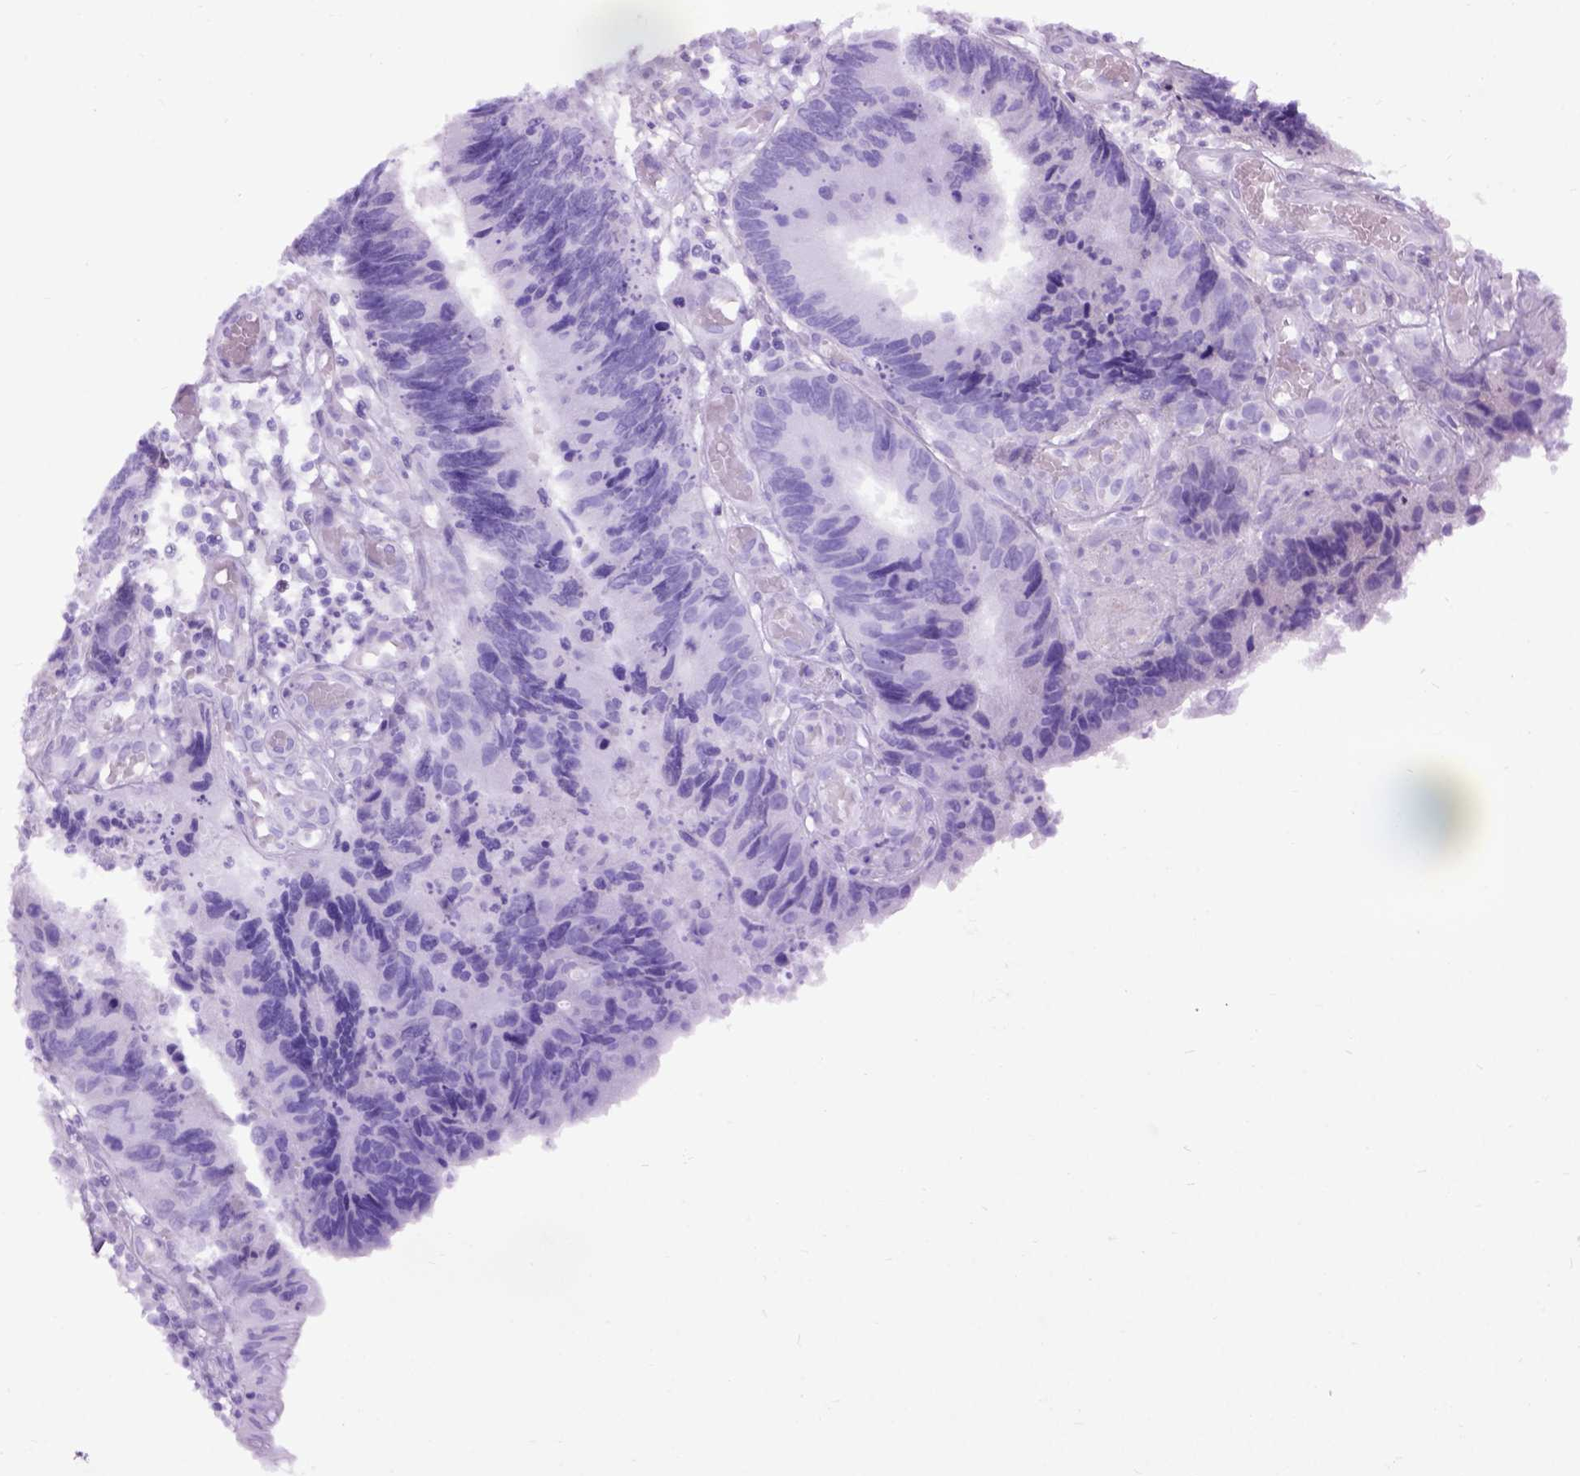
{"staining": {"intensity": "negative", "quantity": "none", "location": "none"}, "tissue": "colorectal cancer", "cell_type": "Tumor cells", "image_type": "cancer", "snomed": [{"axis": "morphology", "description": "Adenocarcinoma, NOS"}, {"axis": "topography", "description": "Colon"}], "caption": "Human colorectal cancer stained for a protein using IHC displays no positivity in tumor cells.", "gene": "EMILIN3", "patient": {"sex": "female", "age": 67}}